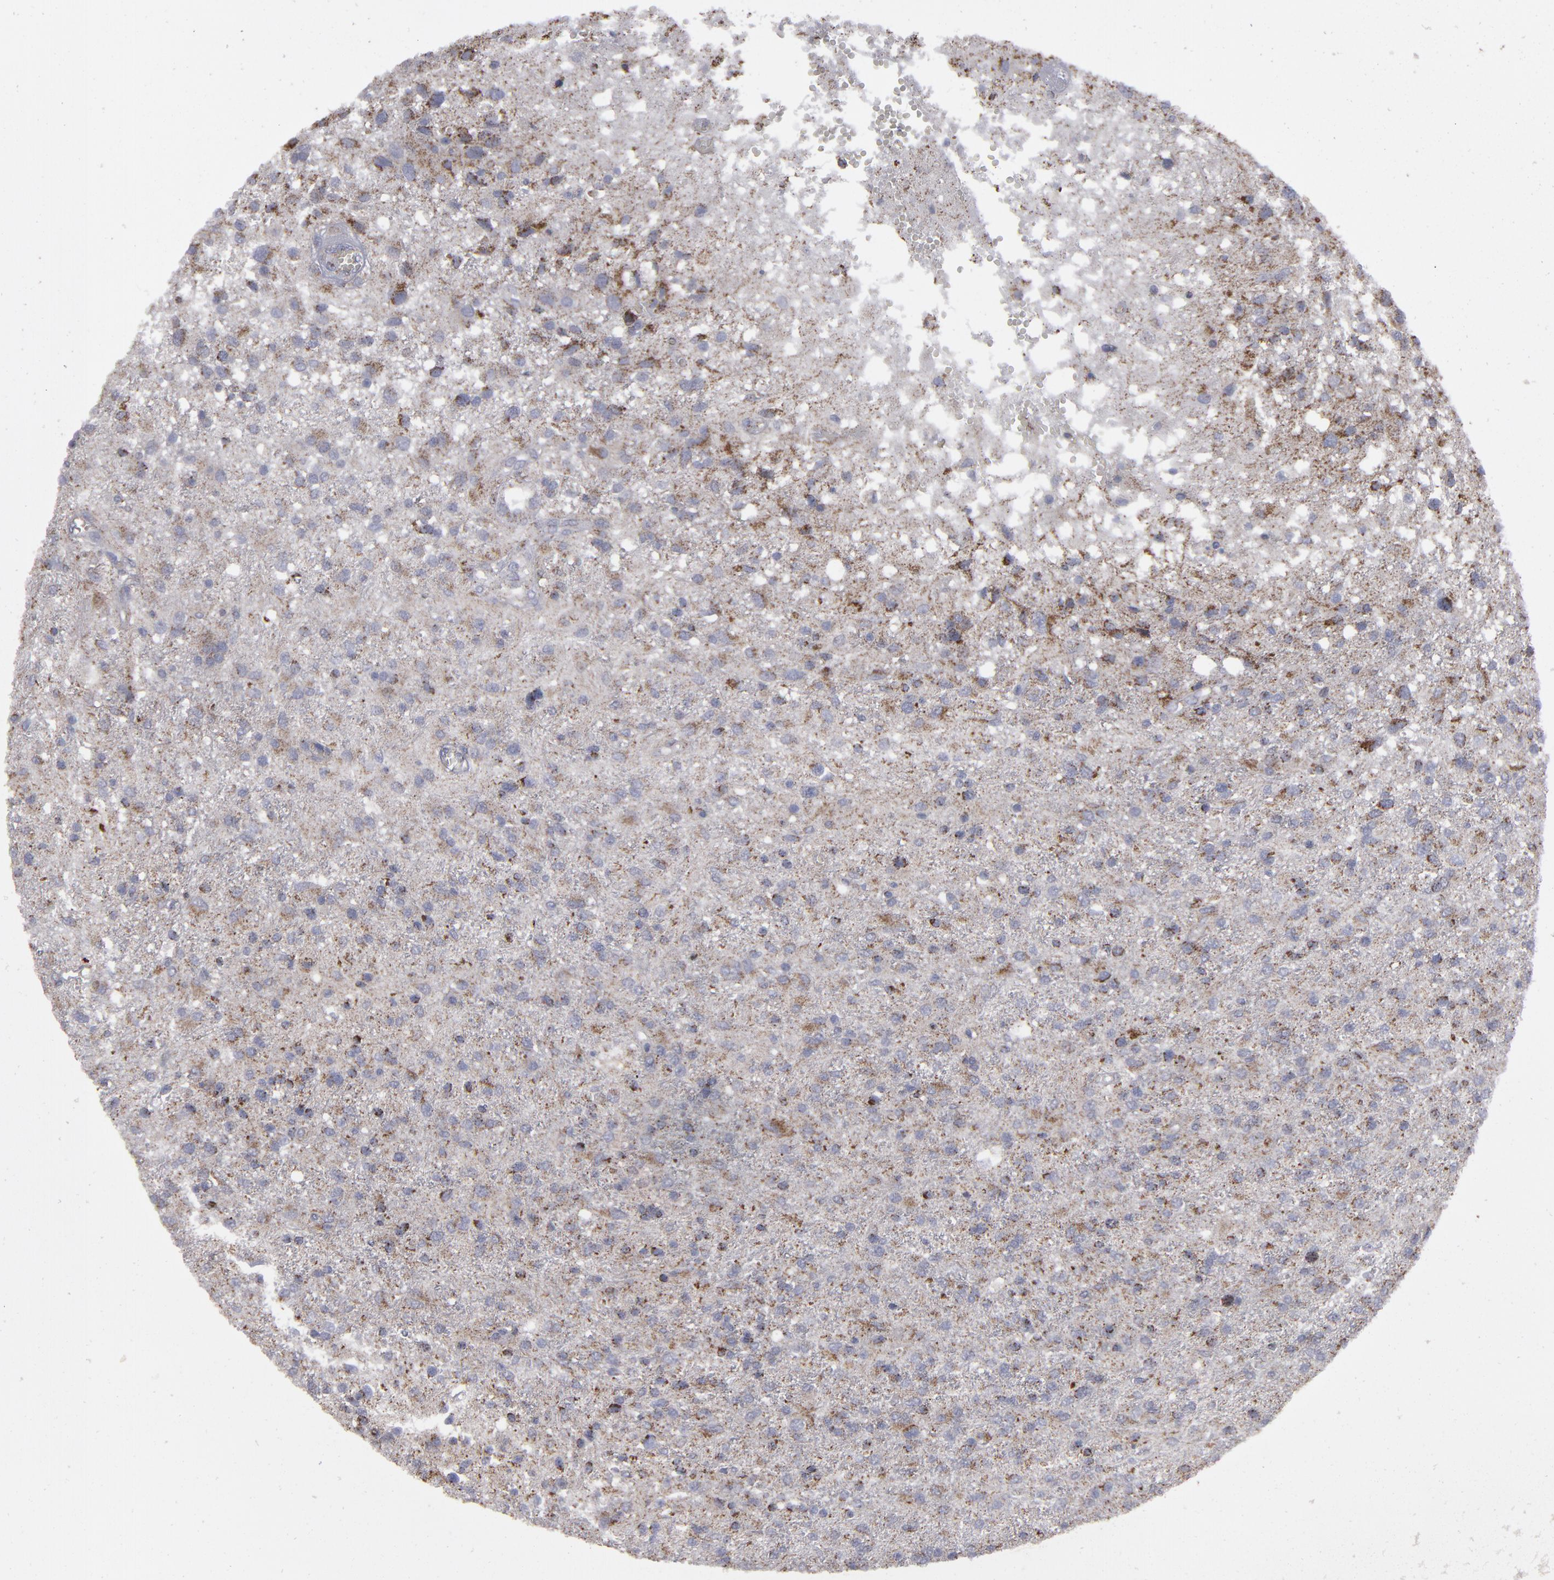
{"staining": {"intensity": "strong", "quantity": "25%-75%", "location": "cytoplasmic/membranous"}, "tissue": "glioma", "cell_type": "Tumor cells", "image_type": "cancer", "snomed": [{"axis": "morphology", "description": "Glioma, malignant, High grade"}, {"axis": "topography", "description": "Cerebral cortex"}], "caption": "The micrograph shows a brown stain indicating the presence of a protein in the cytoplasmic/membranous of tumor cells in malignant glioma (high-grade).", "gene": "MYOM2", "patient": {"sex": "male", "age": 76}}